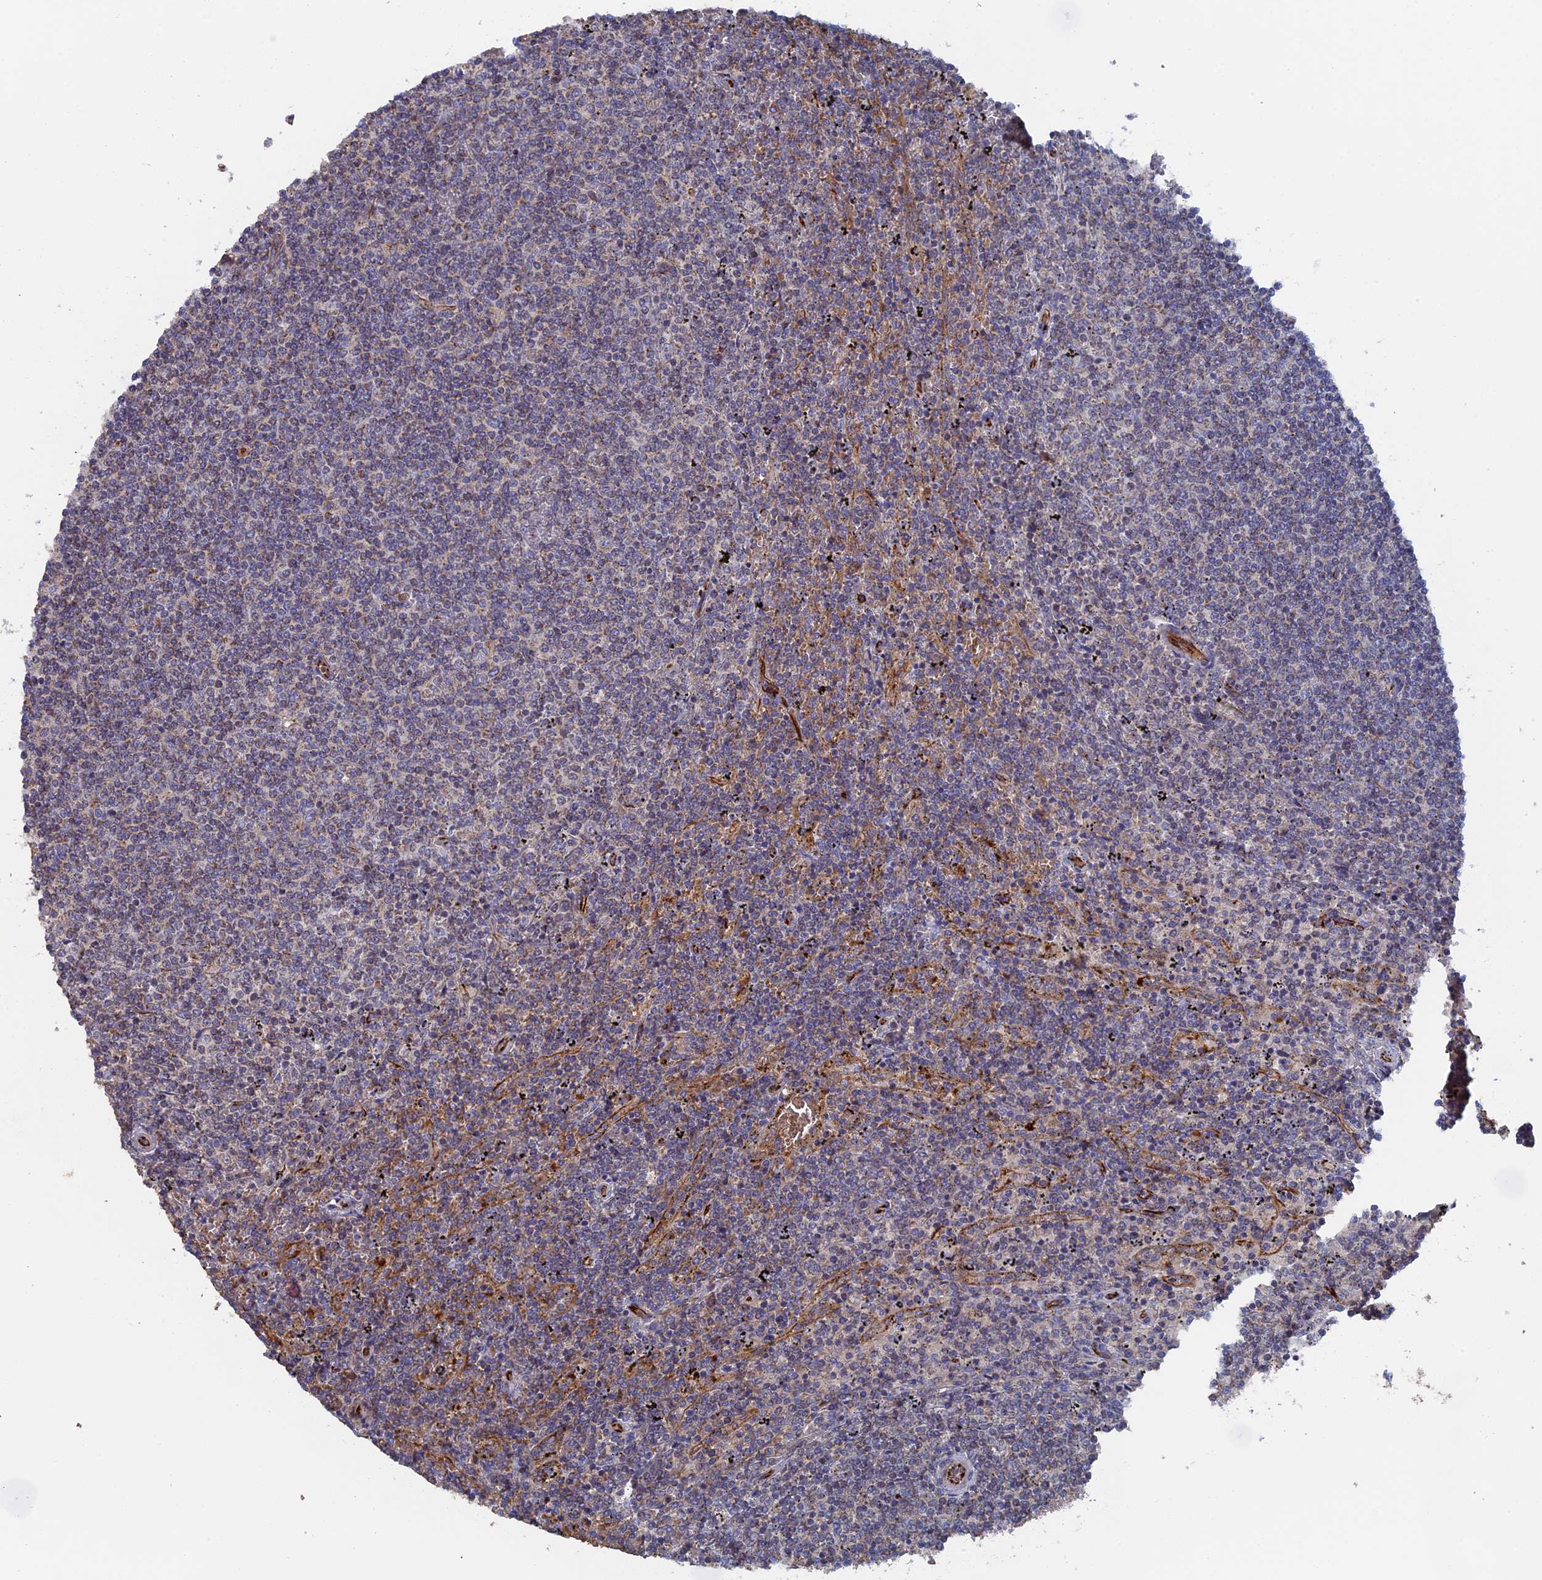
{"staining": {"intensity": "negative", "quantity": "none", "location": "none"}, "tissue": "lymphoma", "cell_type": "Tumor cells", "image_type": "cancer", "snomed": [{"axis": "morphology", "description": "Malignant lymphoma, non-Hodgkin's type, Low grade"}, {"axis": "topography", "description": "Spleen"}], "caption": "Immunohistochemistry (IHC) photomicrograph of lymphoma stained for a protein (brown), which shows no positivity in tumor cells.", "gene": "SMG9", "patient": {"sex": "female", "age": 50}}